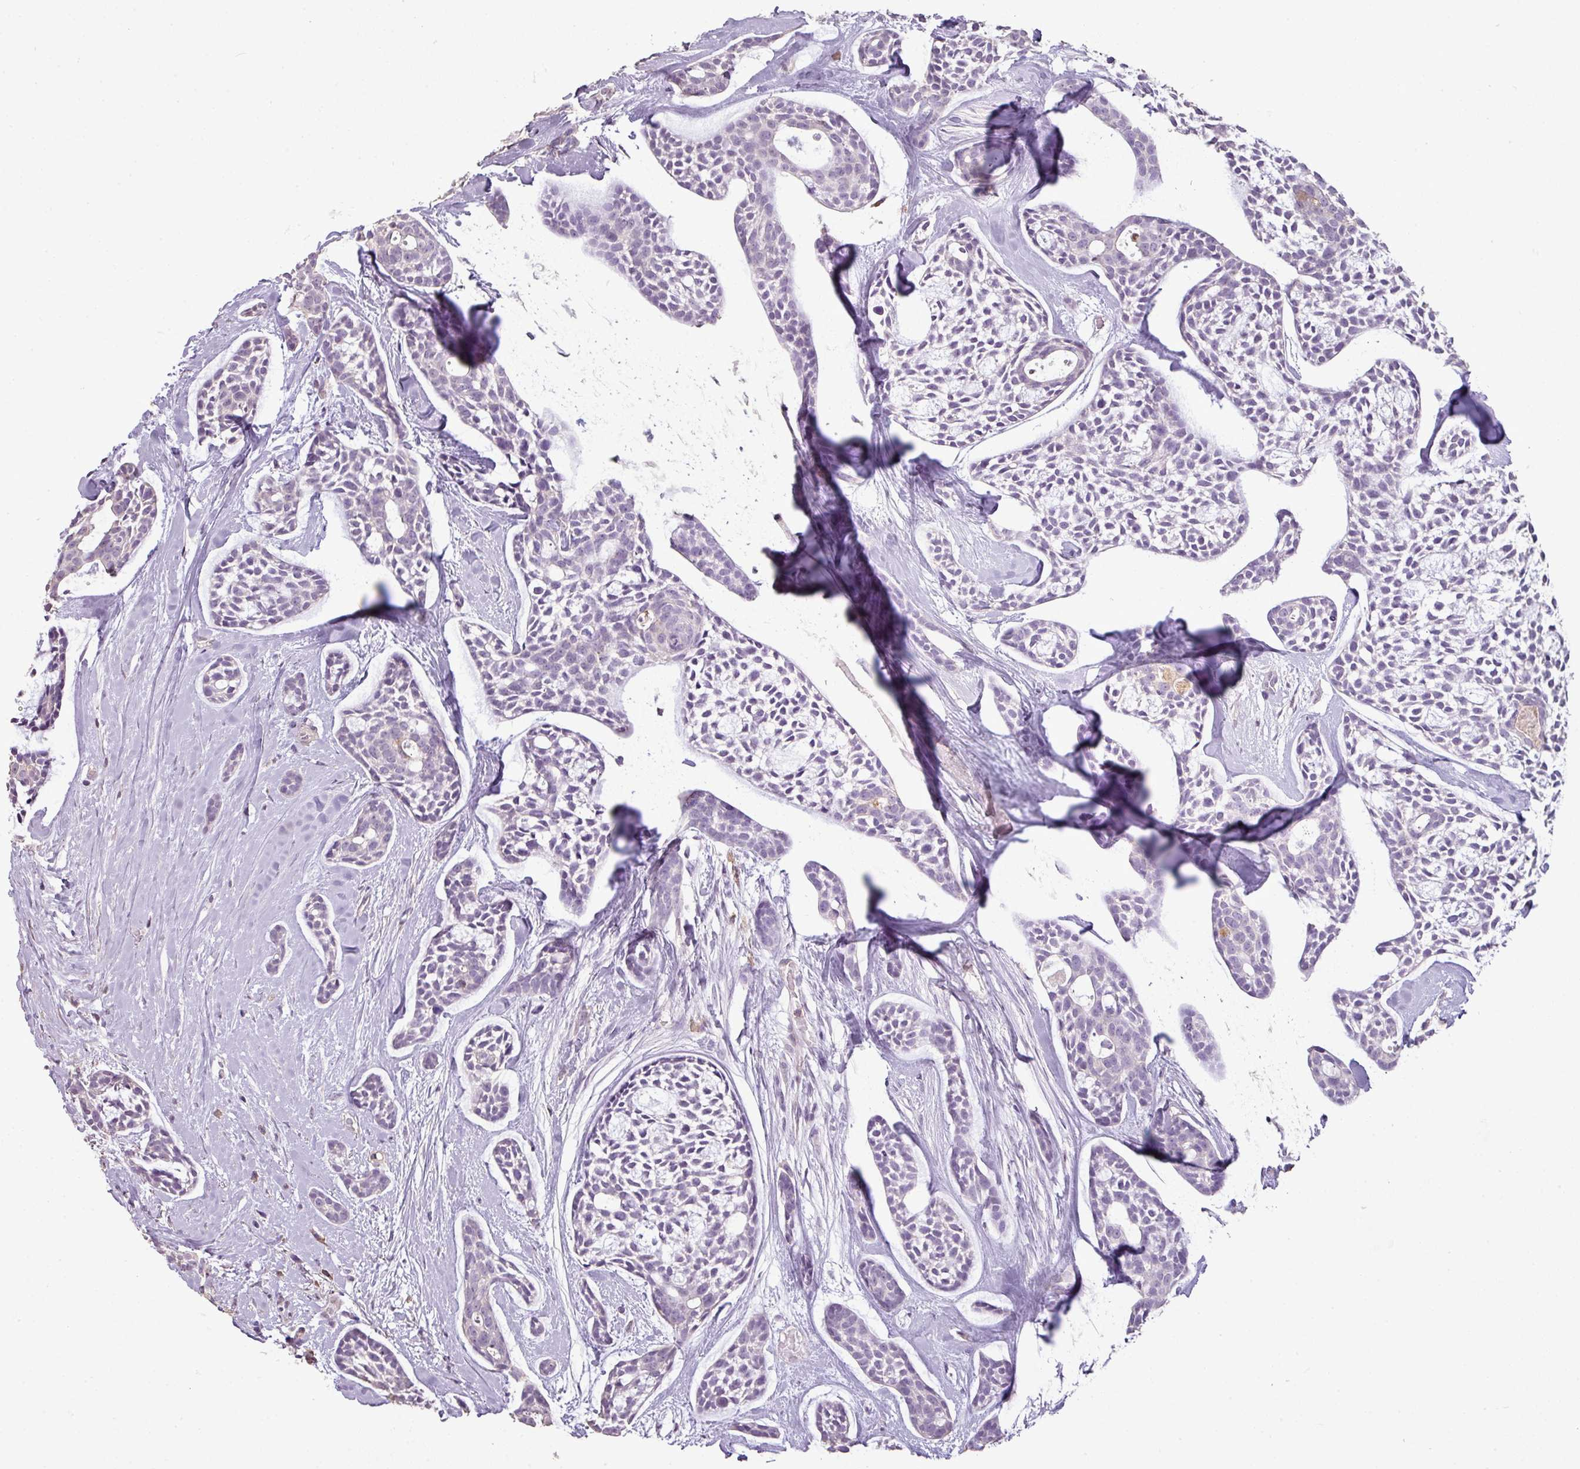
{"staining": {"intensity": "negative", "quantity": "none", "location": "none"}, "tissue": "head and neck cancer", "cell_type": "Tumor cells", "image_type": "cancer", "snomed": [{"axis": "morphology", "description": "Adenocarcinoma, NOS"}, {"axis": "topography", "description": "Subcutis"}, {"axis": "topography", "description": "Head-Neck"}], "caption": "This image is of adenocarcinoma (head and neck) stained with IHC to label a protein in brown with the nuclei are counter-stained blue. There is no staining in tumor cells.", "gene": "LY9", "patient": {"sex": "female", "age": 73}}